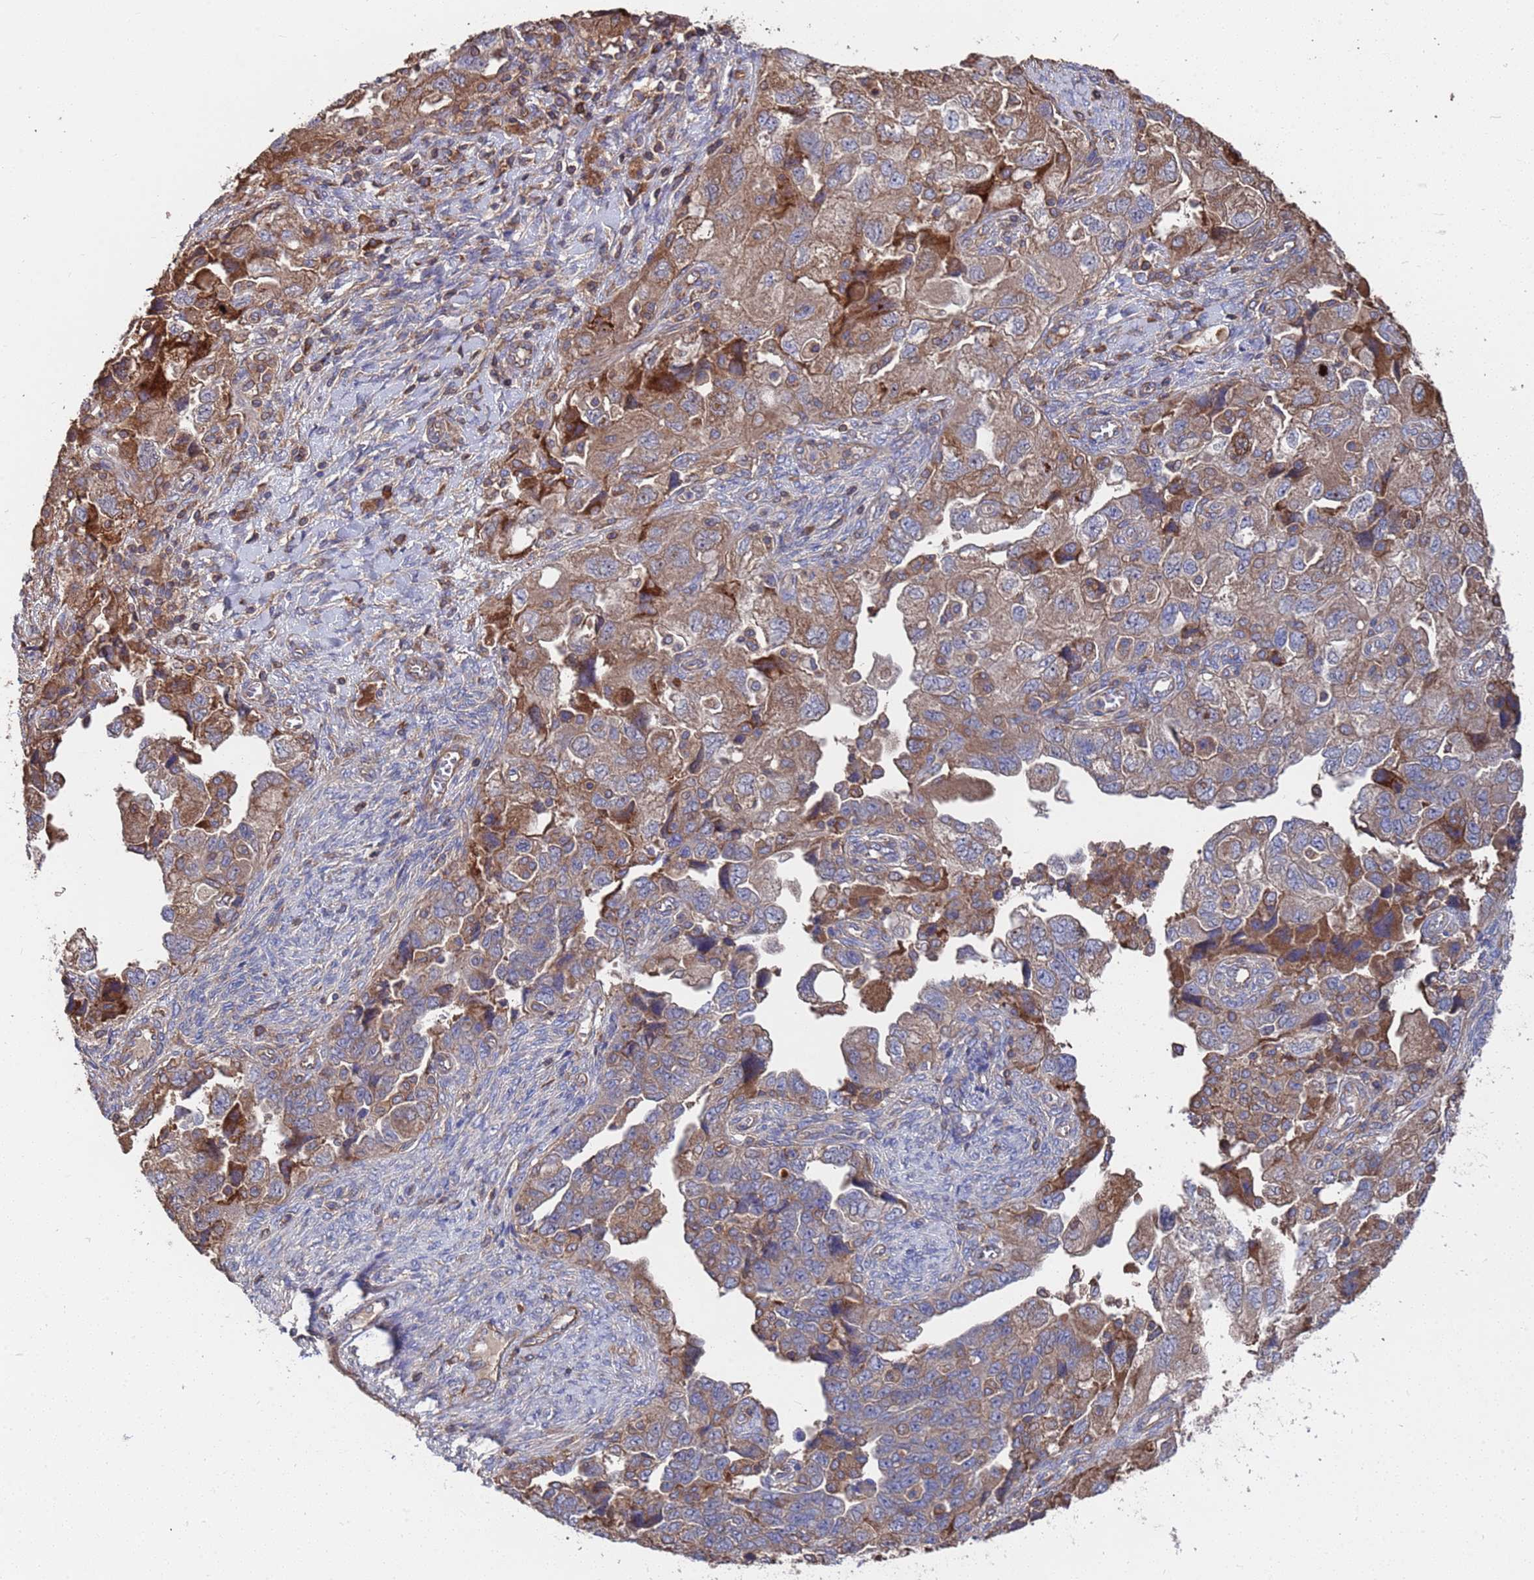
{"staining": {"intensity": "moderate", "quantity": ">75%", "location": "cytoplasmic/membranous"}, "tissue": "ovarian cancer", "cell_type": "Tumor cells", "image_type": "cancer", "snomed": [{"axis": "morphology", "description": "Carcinoma, NOS"}, {"axis": "morphology", "description": "Cystadenocarcinoma, serous, NOS"}, {"axis": "topography", "description": "Ovary"}], "caption": "Ovarian cancer stained with a protein marker reveals moderate staining in tumor cells.", "gene": "PYCR1", "patient": {"sex": "female", "age": 69}}